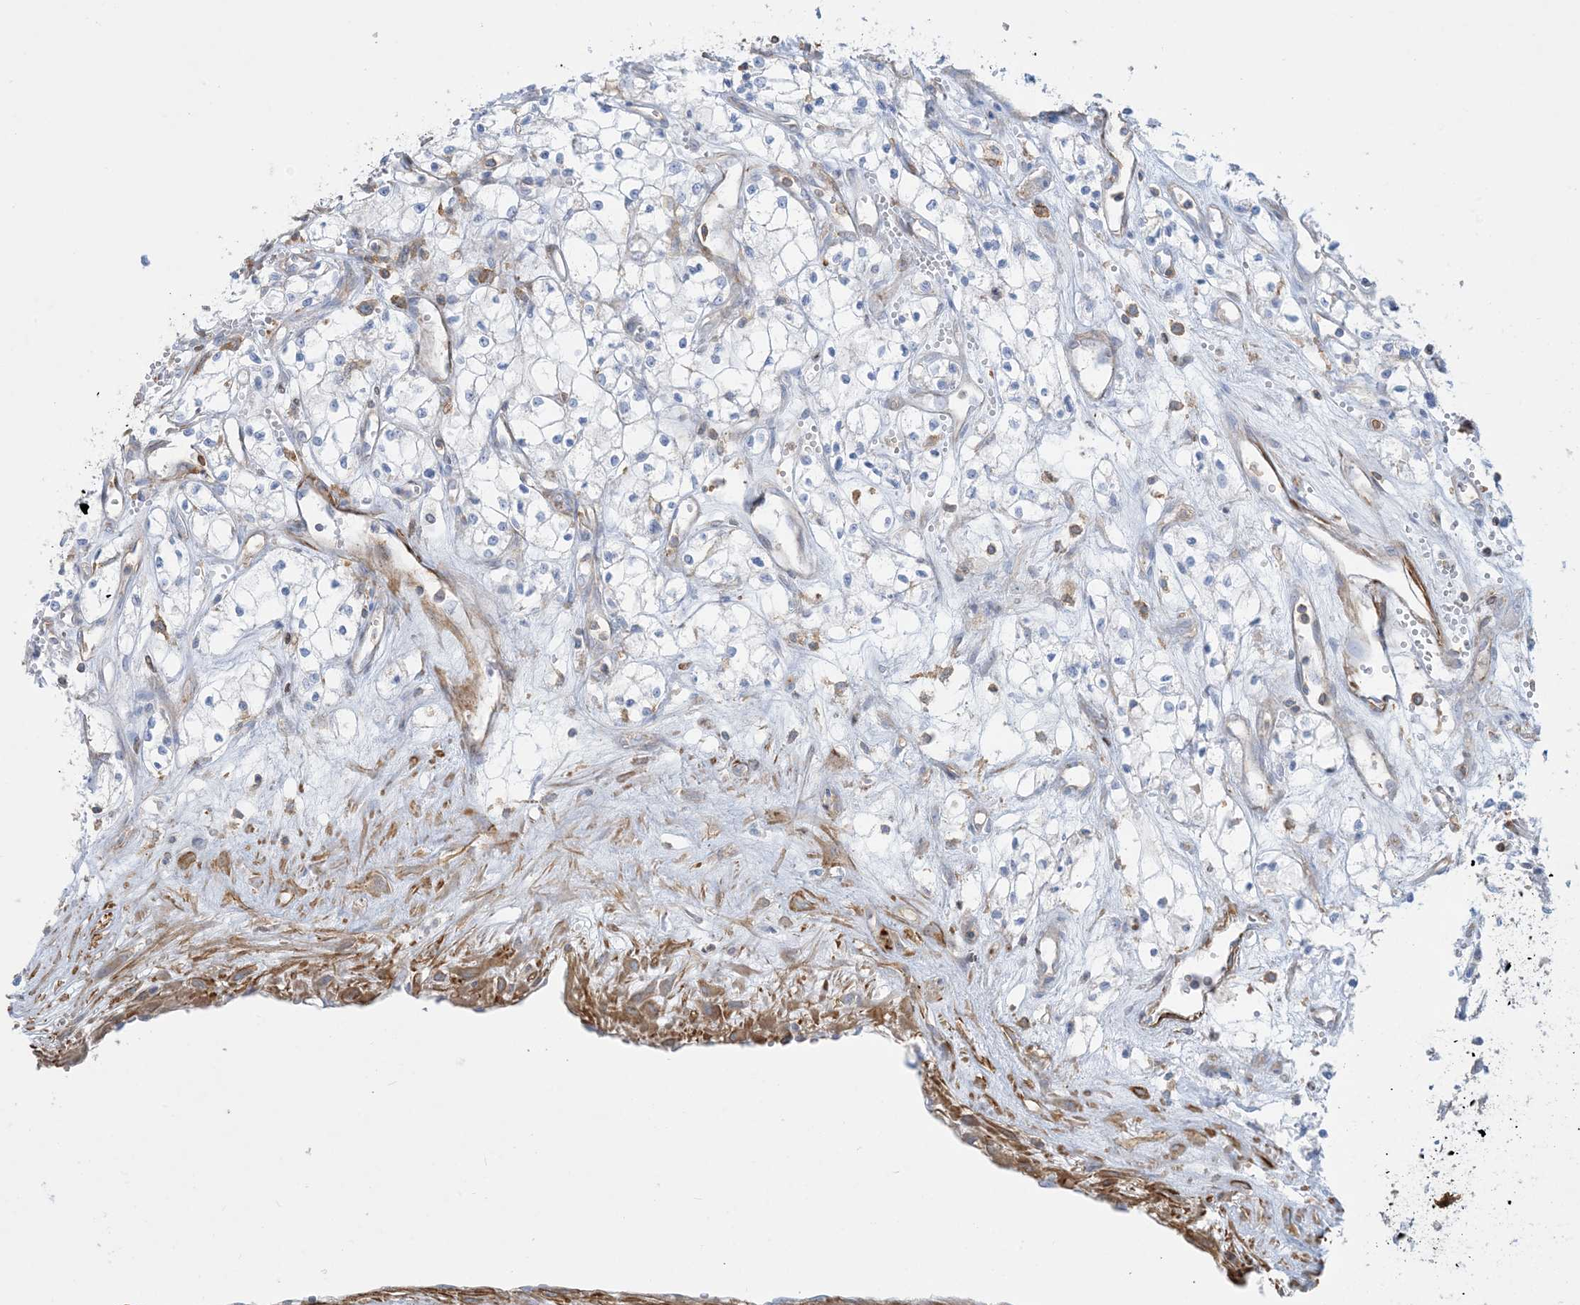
{"staining": {"intensity": "negative", "quantity": "none", "location": "none"}, "tissue": "renal cancer", "cell_type": "Tumor cells", "image_type": "cancer", "snomed": [{"axis": "morphology", "description": "Adenocarcinoma, NOS"}, {"axis": "topography", "description": "Kidney"}], "caption": "The IHC histopathology image has no significant expression in tumor cells of renal adenocarcinoma tissue. (Stains: DAB IHC with hematoxylin counter stain, Microscopy: brightfield microscopy at high magnification).", "gene": "GTF3C2", "patient": {"sex": "male", "age": 59}}